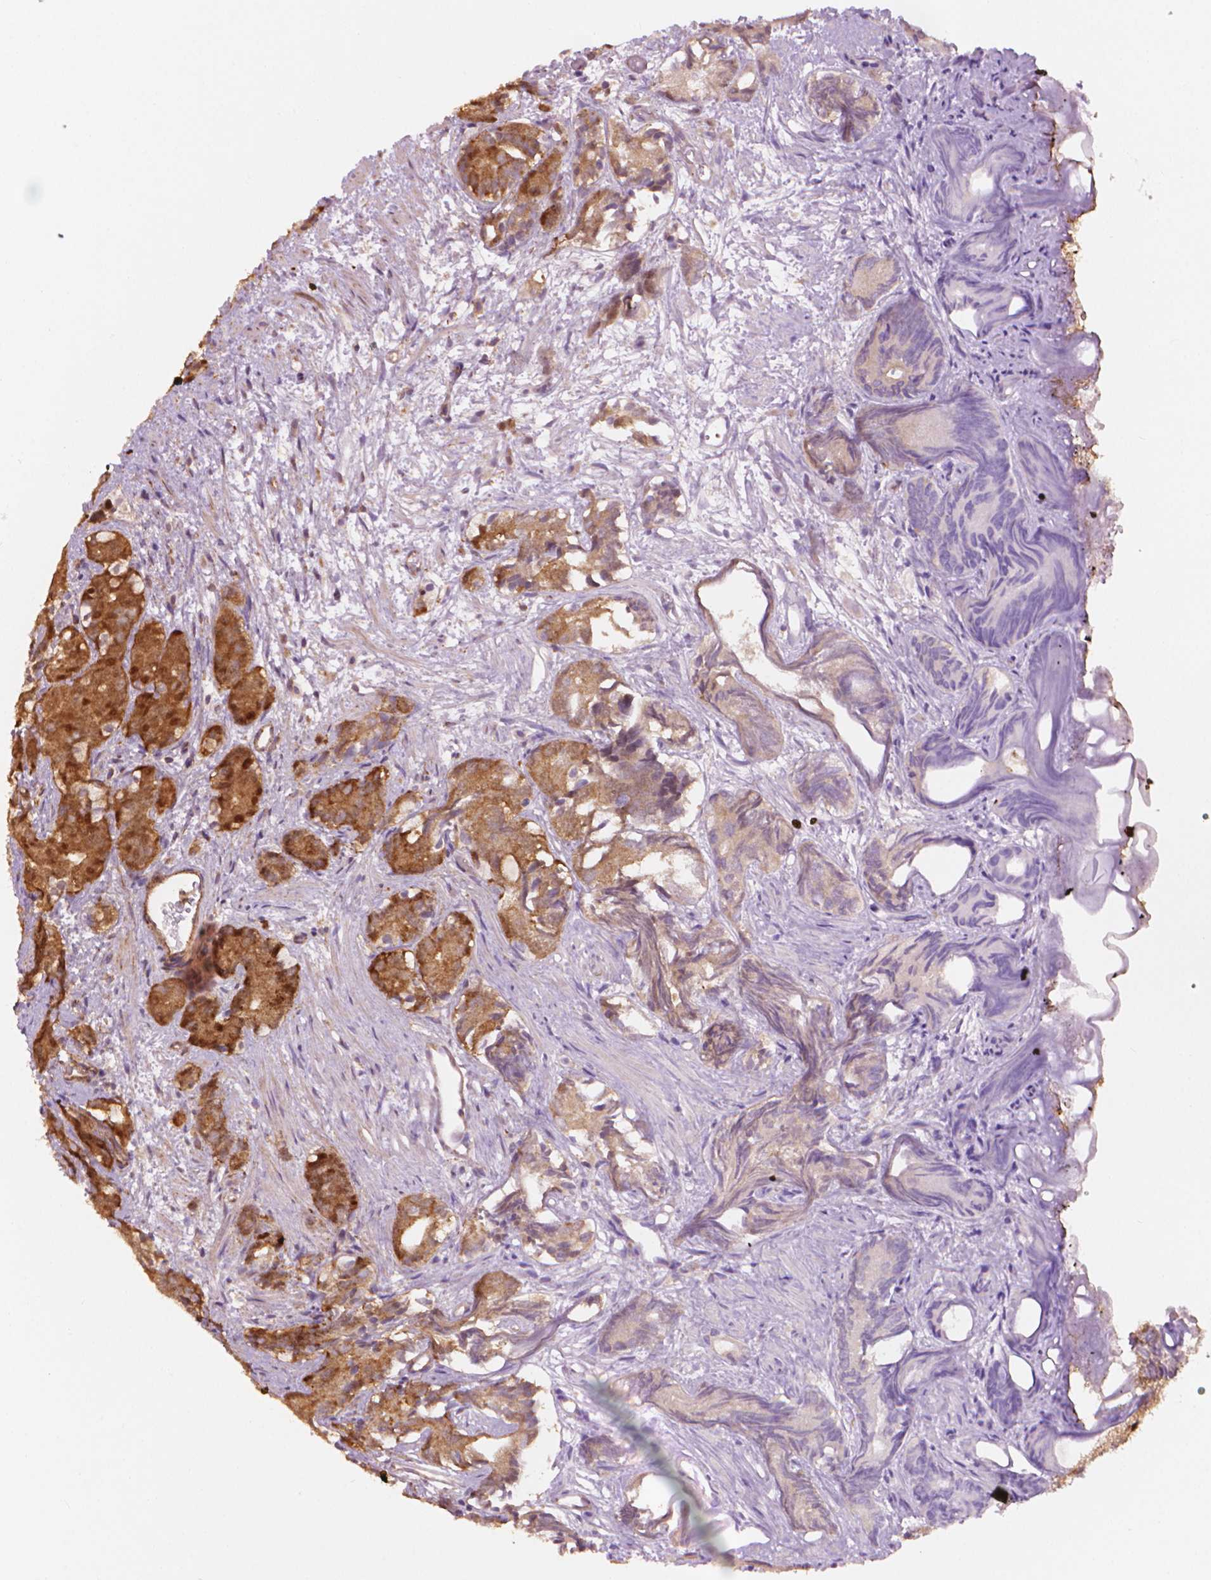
{"staining": {"intensity": "moderate", "quantity": ">75%", "location": "cytoplasmic/membranous"}, "tissue": "prostate cancer", "cell_type": "Tumor cells", "image_type": "cancer", "snomed": [{"axis": "morphology", "description": "Adenocarcinoma, High grade"}, {"axis": "topography", "description": "Prostate"}], "caption": "Moderate cytoplasmic/membranous positivity is appreciated in approximately >75% of tumor cells in prostate cancer. (DAB (3,3'-diaminobenzidine) IHC with brightfield microscopy, high magnification).", "gene": "VARS2", "patient": {"sex": "male", "age": 84}}